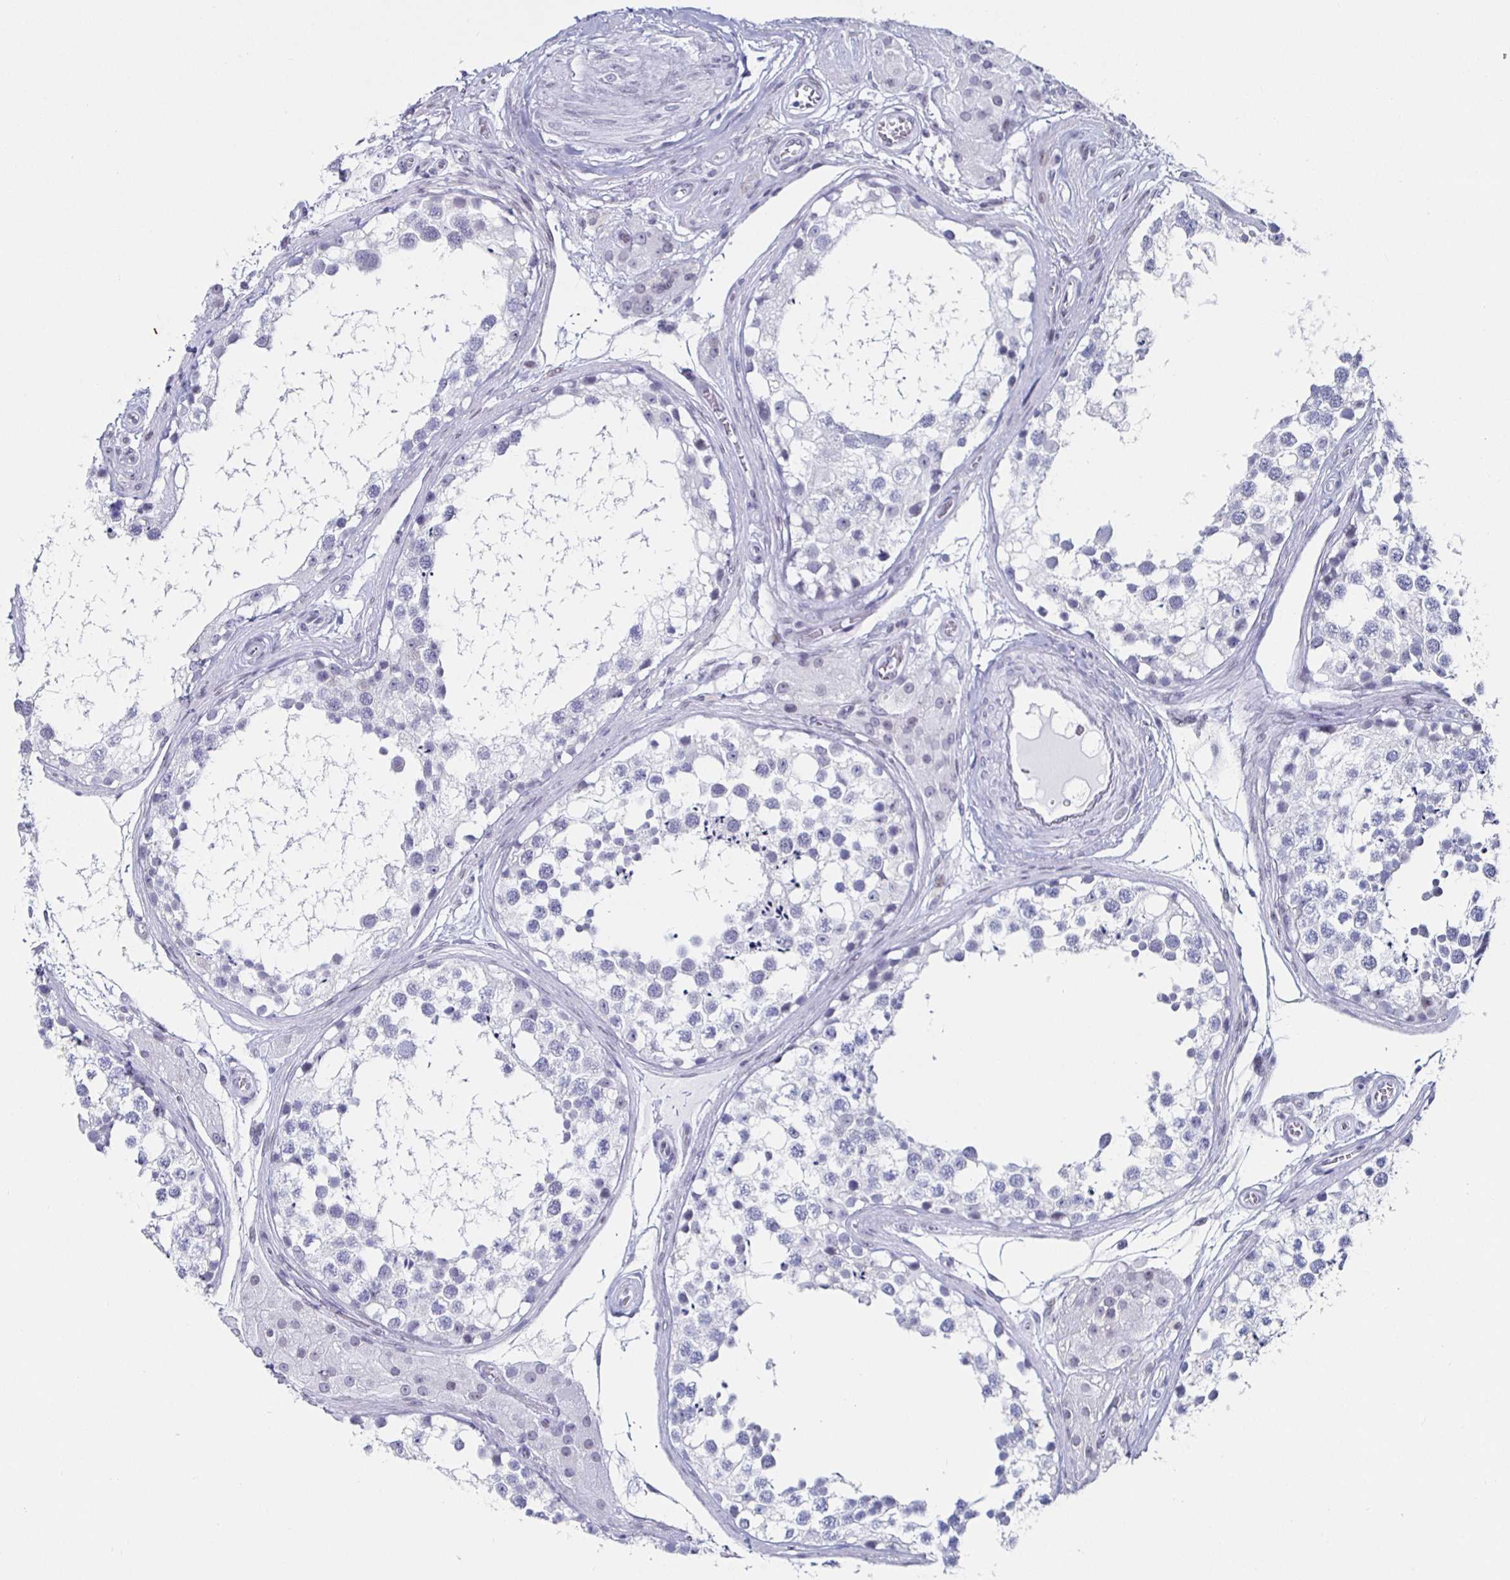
{"staining": {"intensity": "negative", "quantity": "none", "location": "none"}, "tissue": "testis", "cell_type": "Cells in seminiferous ducts", "image_type": "normal", "snomed": [{"axis": "morphology", "description": "Normal tissue, NOS"}, {"axis": "morphology", "description": "Seminoma, NOS"}, {"axis": "topography", "description": "Testis"}], "caption": "Benign testis was stained to show a protein in brown. There is no significant positivity in cells in seminiferous ducts.", "gene": "KRT4", "patient": {"sex": "male", "age": 65}}